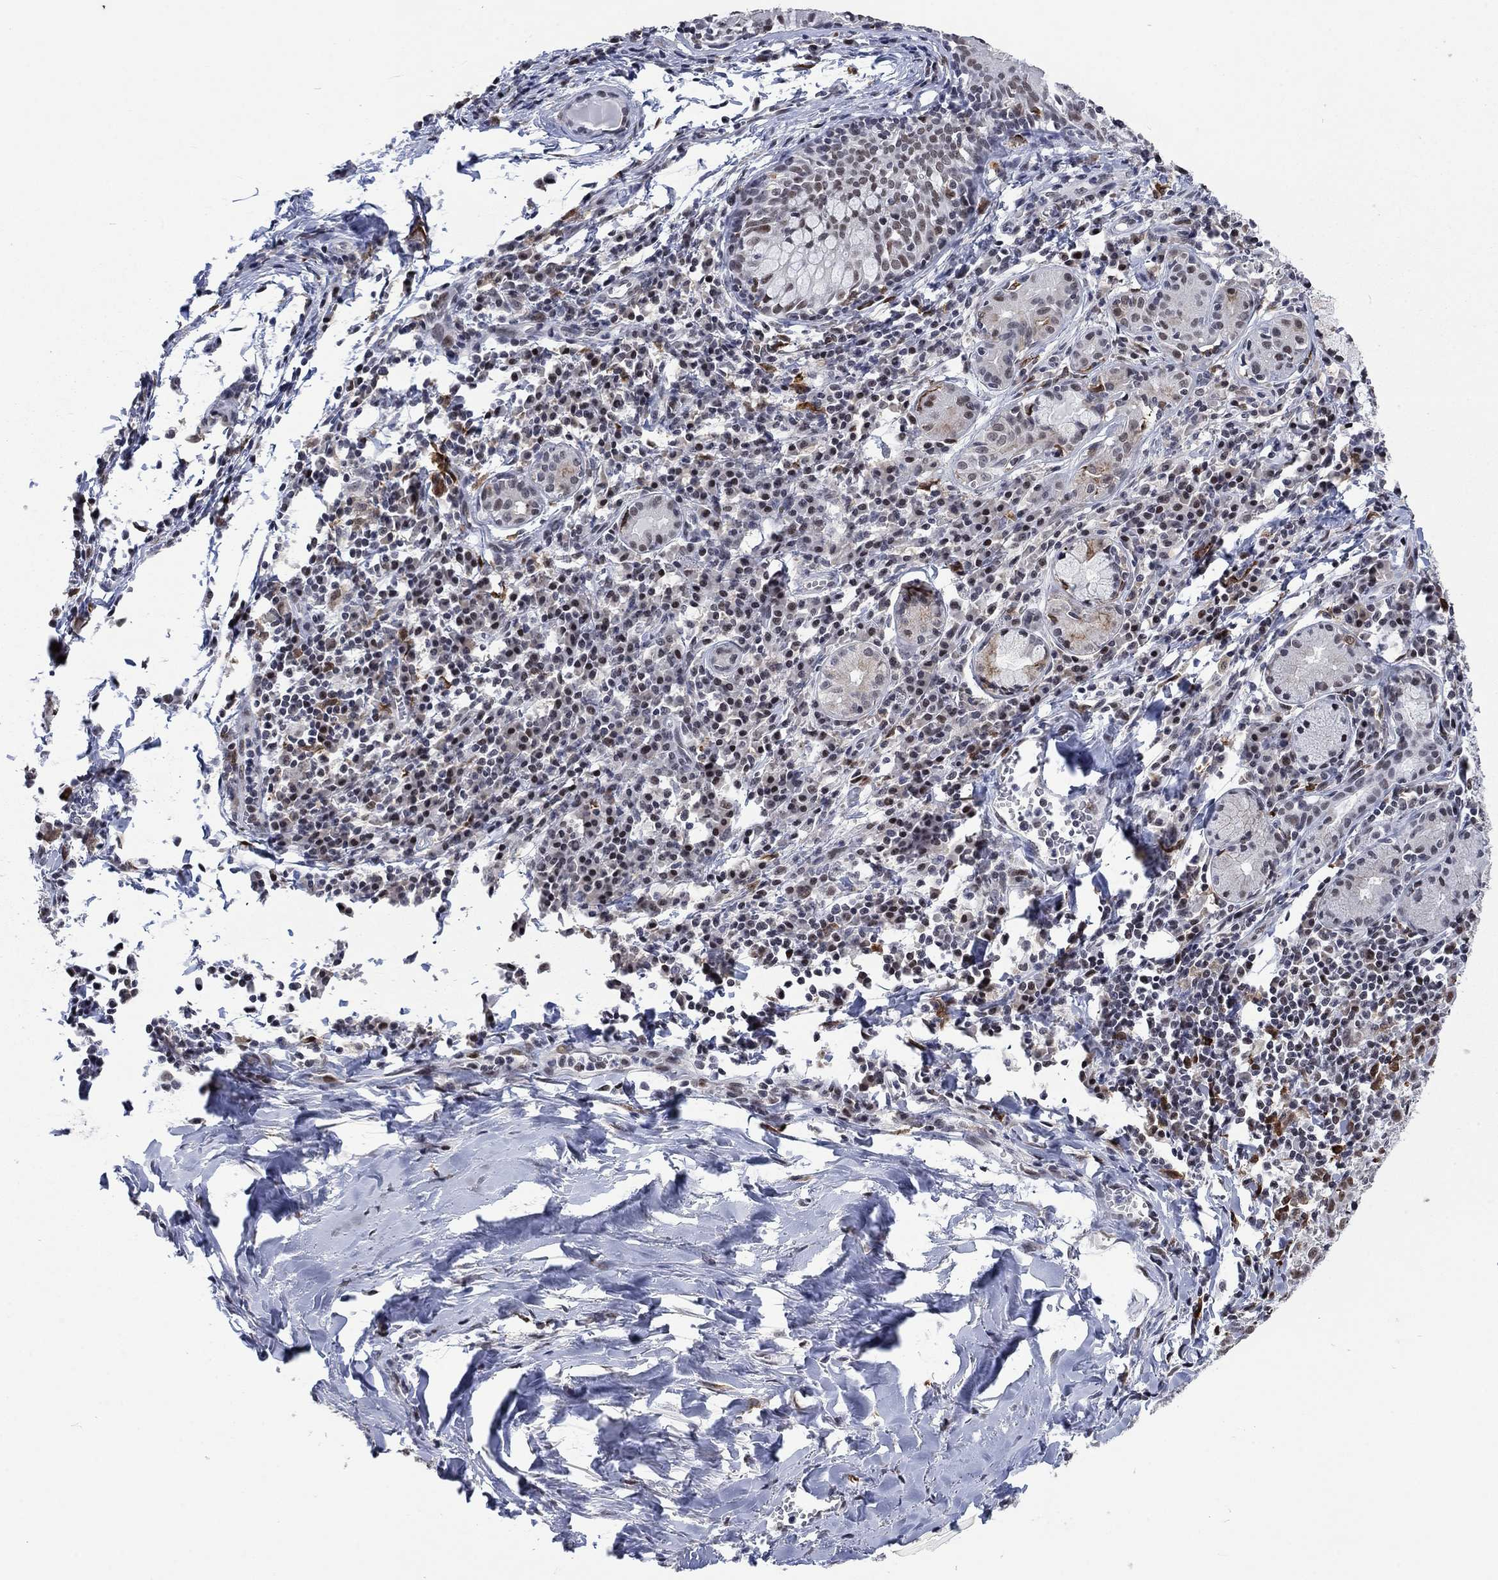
{"staining": {"intensity": "moderate", "quantity": "25%-75%", "location": "nuclear"}, "tissue": "lung cancer", "cell_type": "Tumor cells", "image_type": "cancer", "snomed": [{"axis": "morphology", "description": "Squamous cell carcinoma, NOS"}, {"axis": "topography", "description": "Lung"}], "caption": "A brown stain highlights moderate nuclear positivity of a protein in lung squamous cell carcinoma tumor cells.", "gene": "HCFC1", "patient": {"sex": "male", "age": 57}}